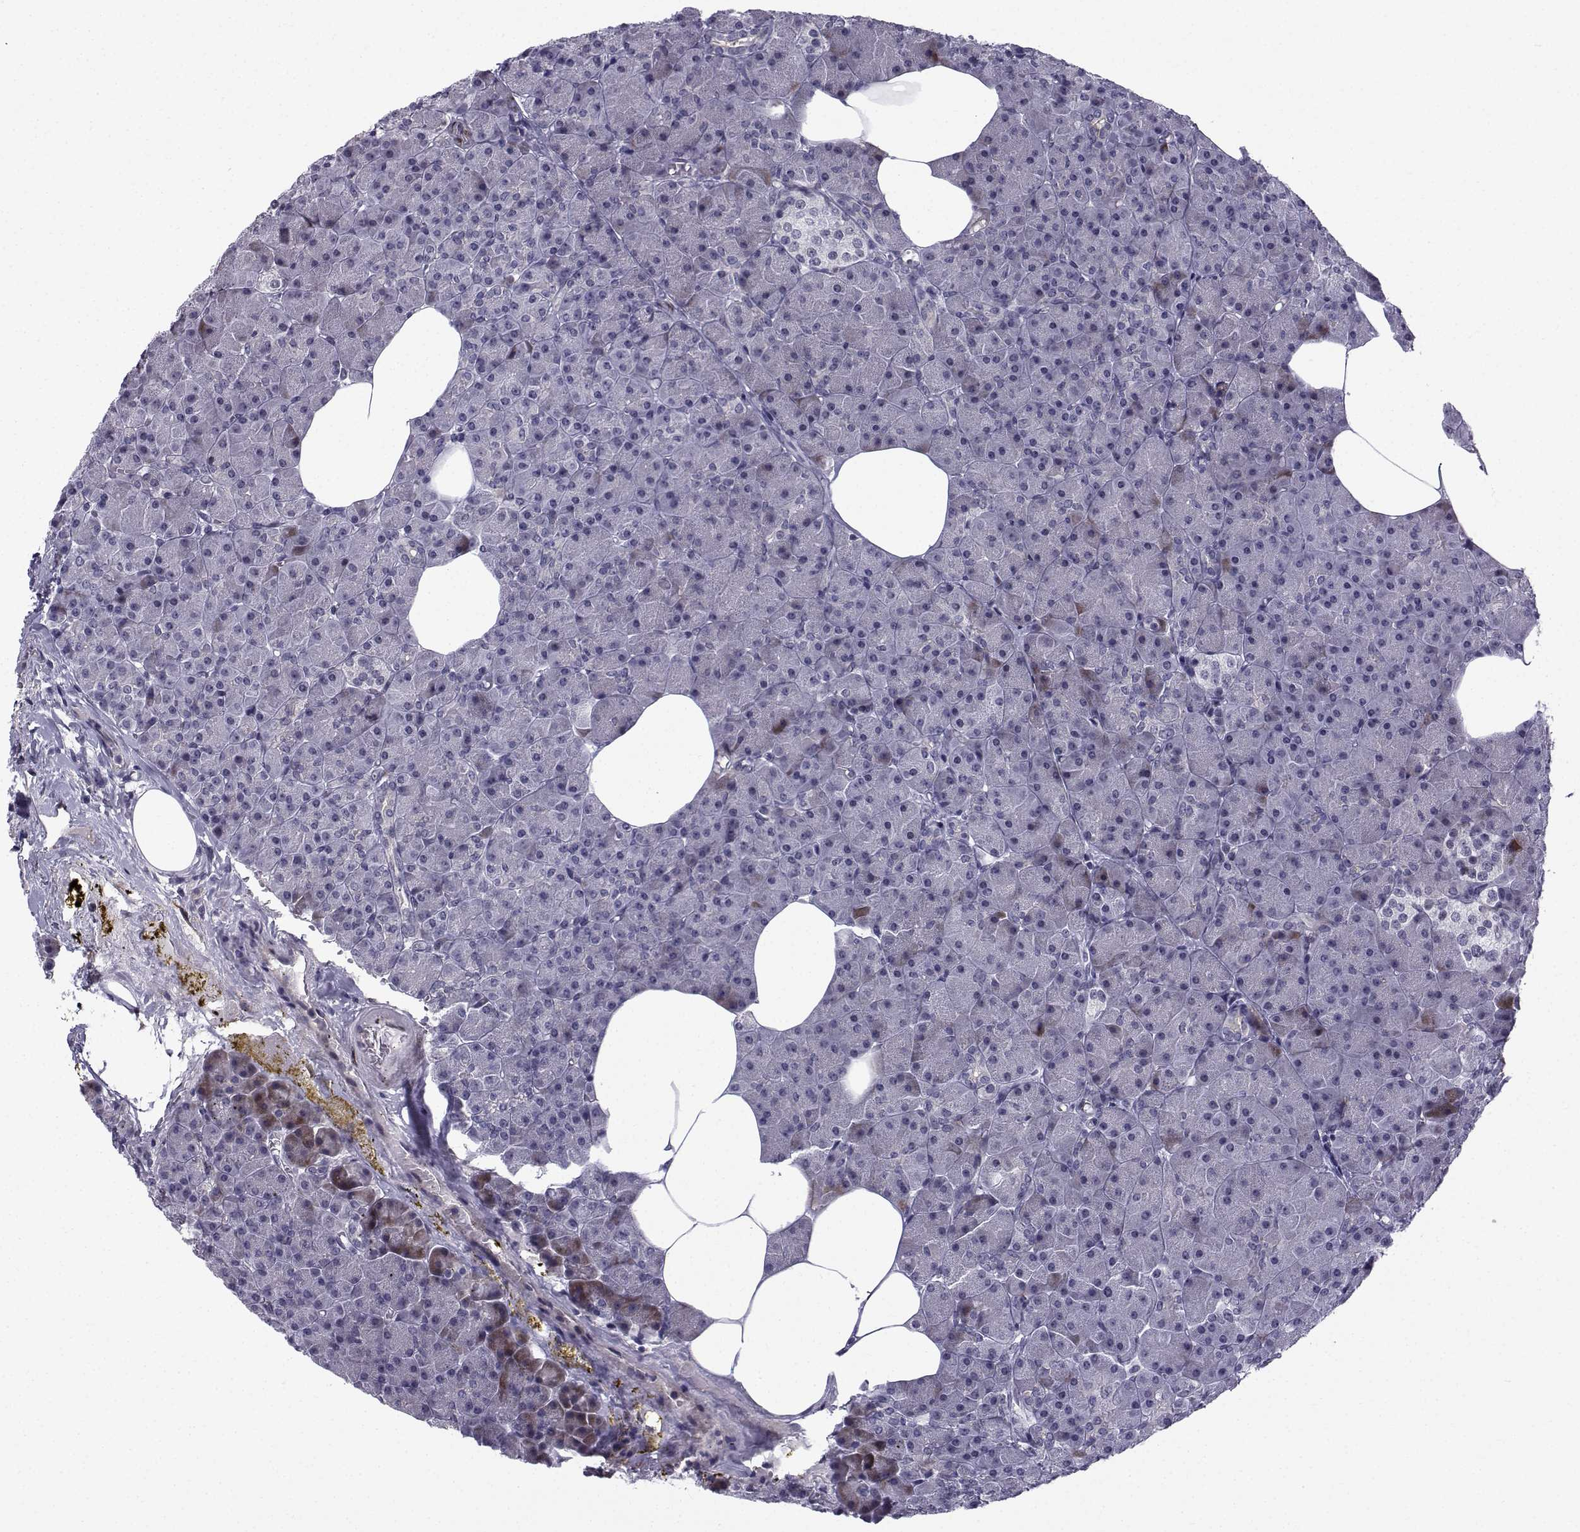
{"staining": {"intensity": "negative", "quantity": "none", "location": "none"}, "tissue": "pancreas", "cell_type": "Exocrine glandular cells", "image_type": "normal", "snomed": [{"axis": "morphology", "description": "Normal tissue, NOS"}, {"axis": "topography", "description": "Pancreas"}], "caption": "Pancreas stained for a protein using immunohistochemistry shows no positivity exocrine glandular cells.", "gene": "RBM24", "patient": {"sex": "female", "age": 45}}